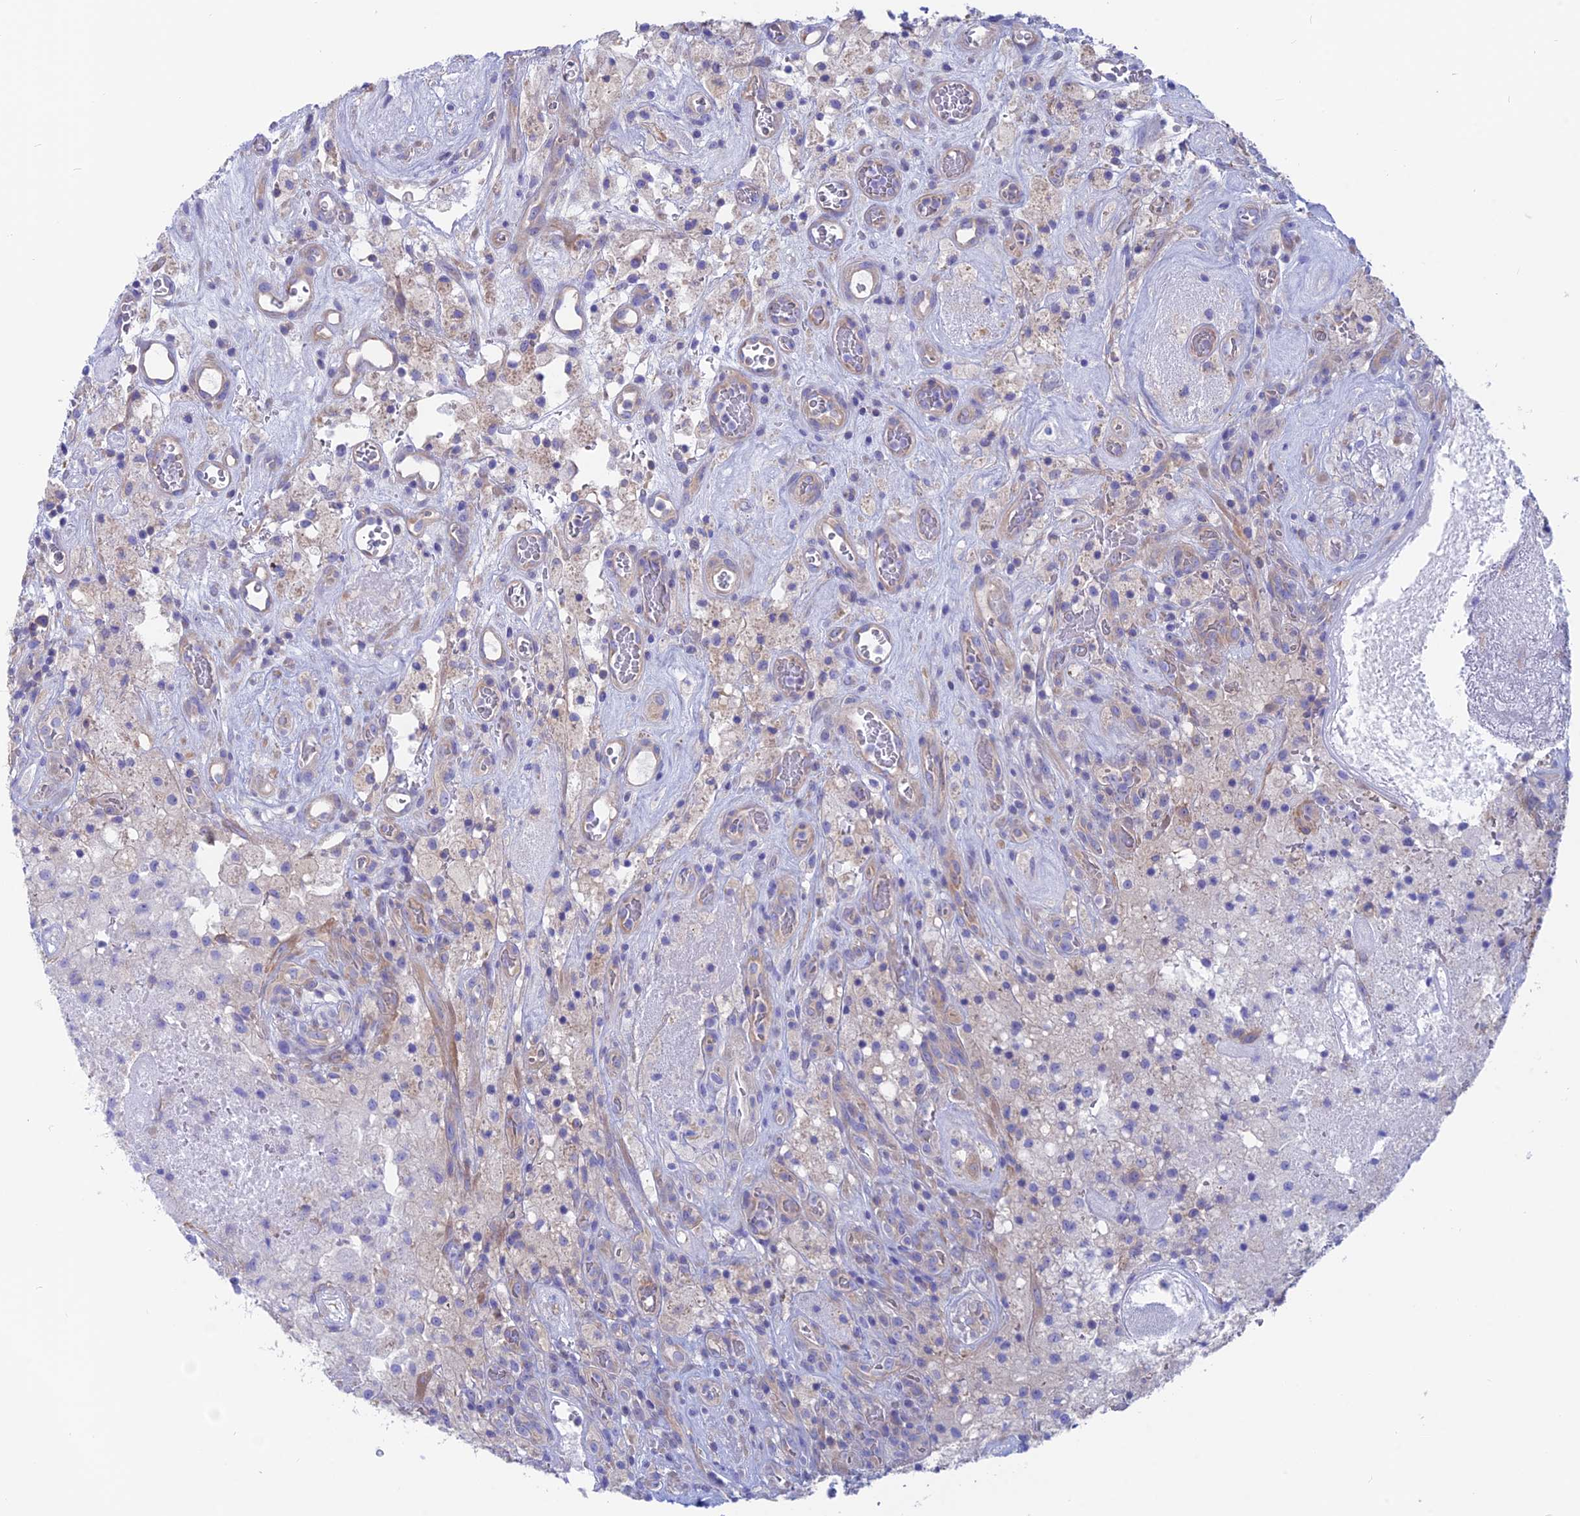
{"staining": {"intensity": "negative", "quantity": "none", "location": "none"}, "tissue": "glioma", "cell_type": "Tumor cells", "image_type": "cancer", "snomed": [{"axis": "morphology", "description": "Glioma, malignant, High grade"}, {"axis": "topography", "description": "Brain"}], "caption": "An immunohistochemistry (IHC) image of malignant glioma (high-grade) is shown. There is no staining in tumor cells of malignant glioma (high-grade).", "gene": "LZTFL1", "patient": {"sex": "male", "age": 76}}